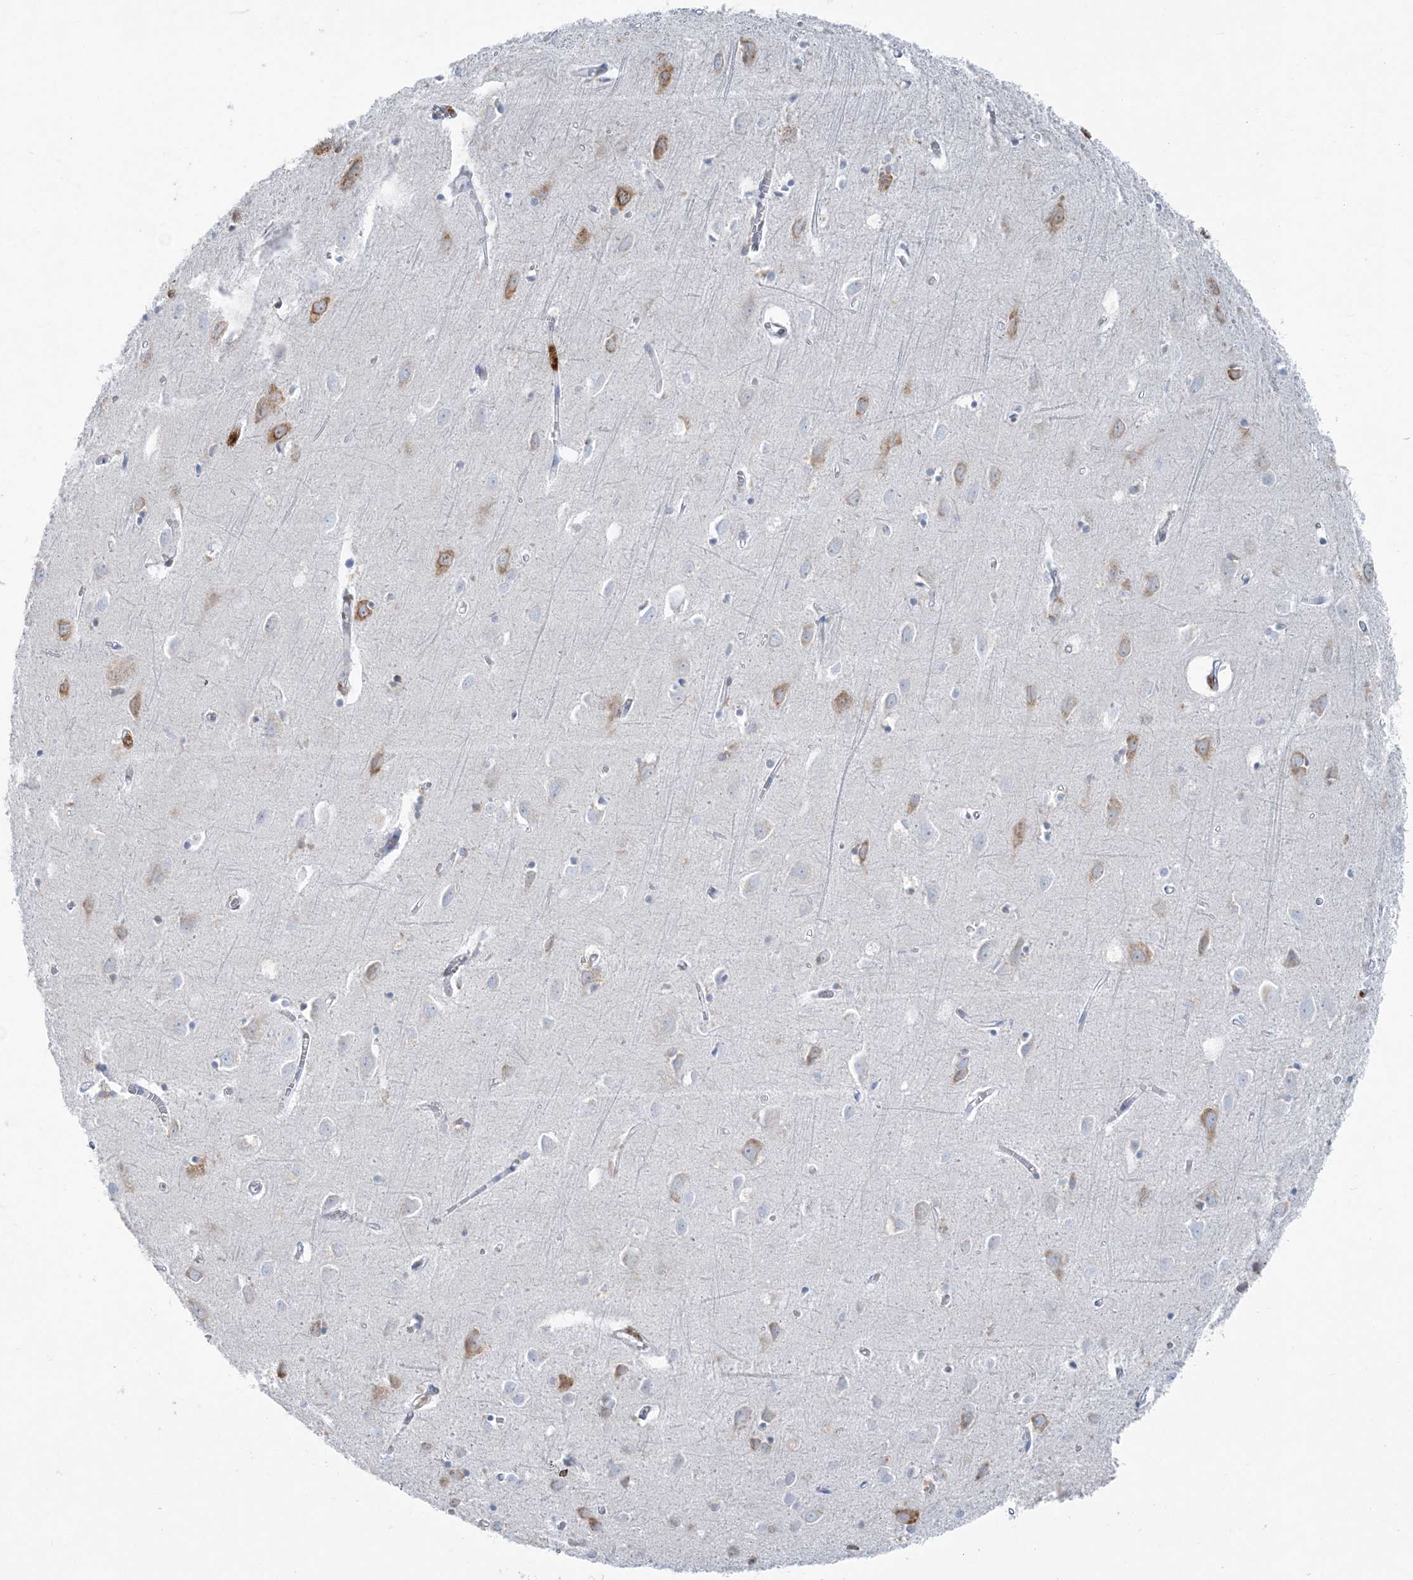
{"staining": {"intensity": "negative", "quantity": "none", "location": "none"}, "tissue": "cerebral cortex", "cell_type": "Endothelial cells", "image_type": "normal", "snomed": [{"axis": "morphology", "description": "Normal tissue, NOS"}, {"axis": "topography", "description": "Cerebral cortex"}], "caption": "A high-resolution histopathology image shows immunohistochemistry staining of normal cerebral cortex, which displays no significant expression in endothelial cells. (DAB (3,3'-diaminobenzidine) immunohistochemistry (IHC), high magnification).", "gene": "CCNJ", "patient": {"sex": "female", "age": 64}}